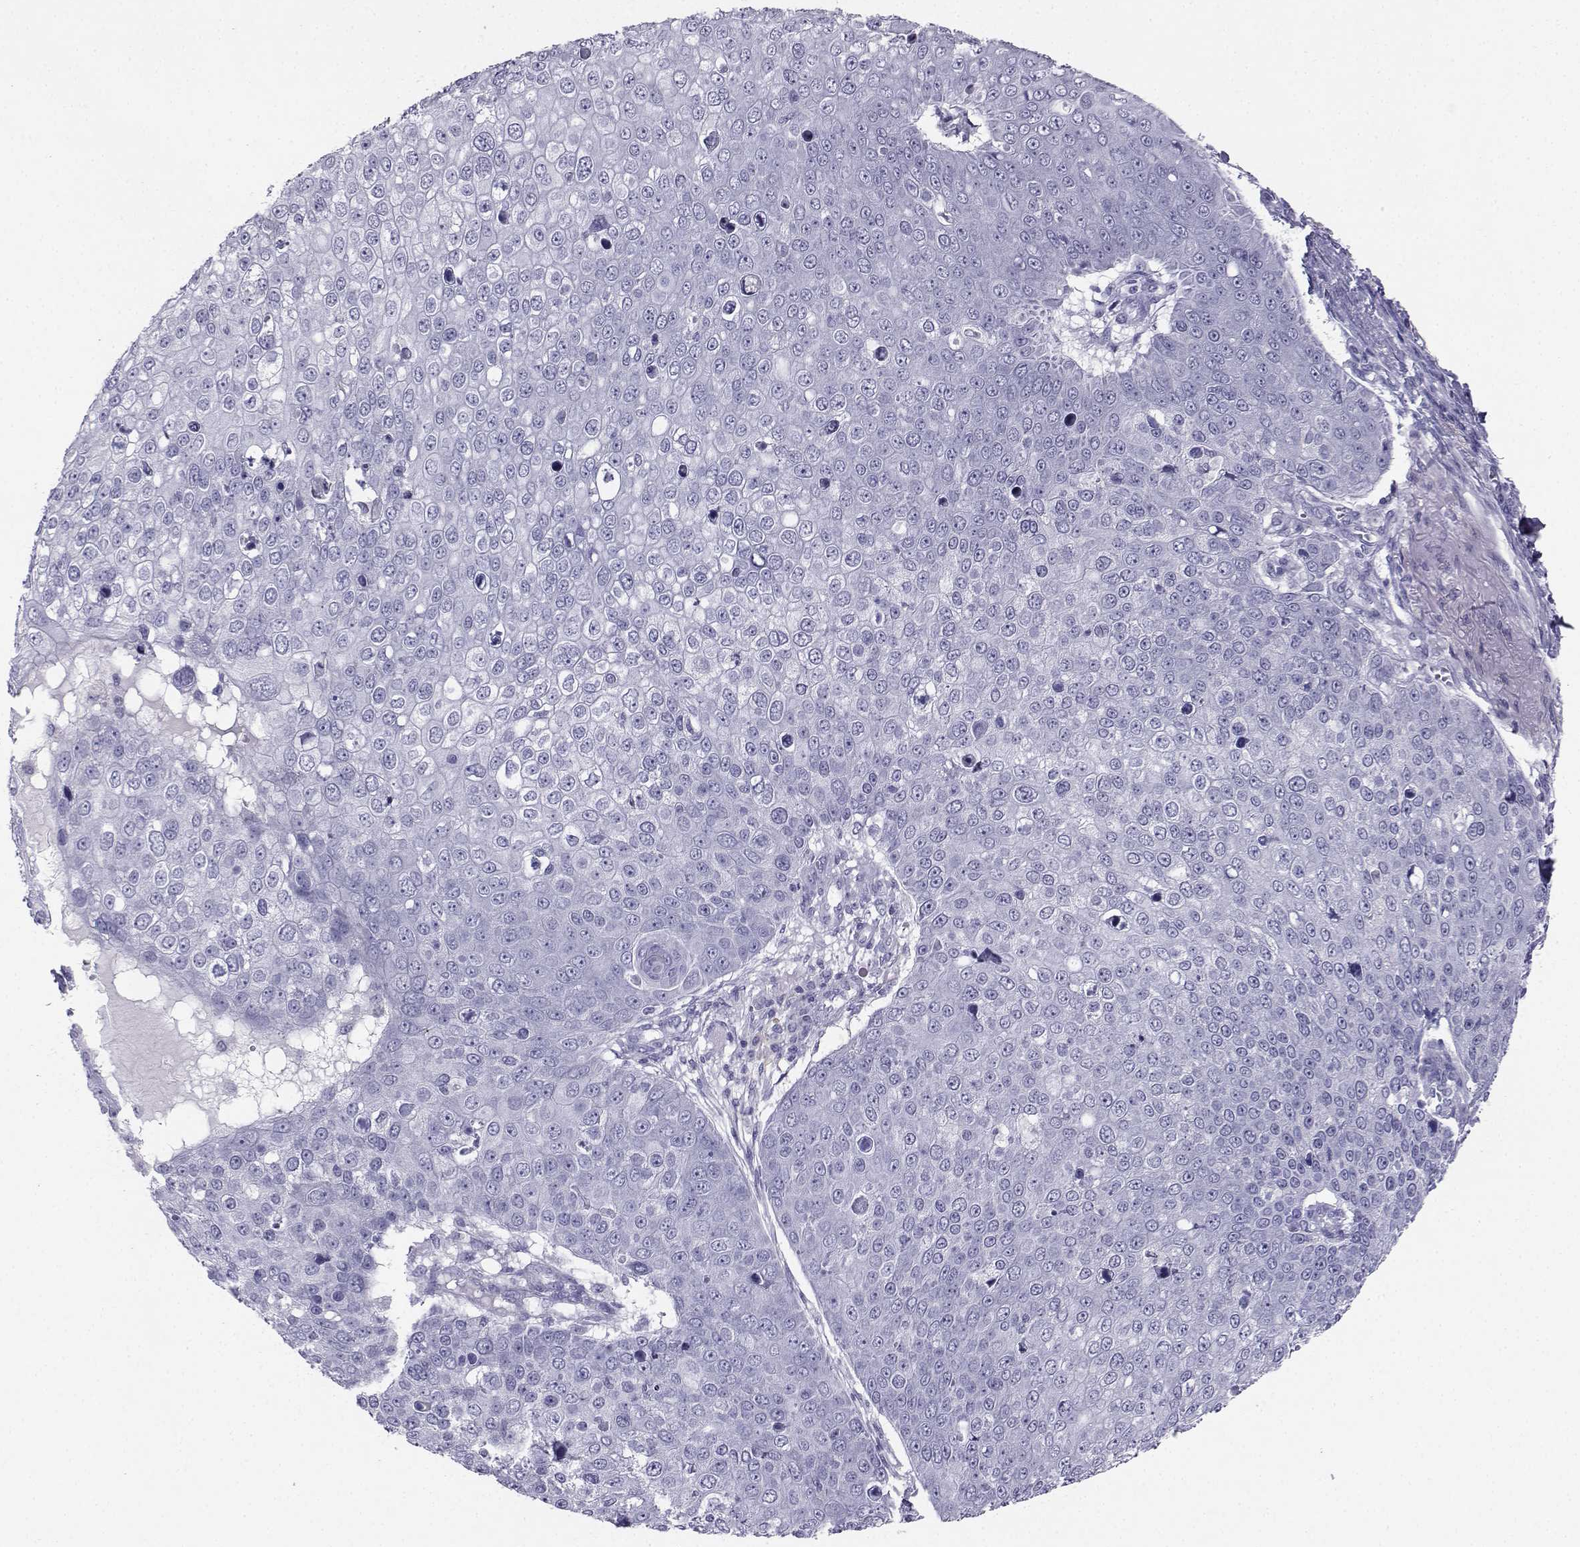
{"staining": {"intensity": "negative", "quantity": "none", "location": "none"}, "tissue": "skin cancer", "cell_type": "Tumor cells", "image_type": "cancer", "snomed": [{"axis": "morphology", "description": "Squamous cell carcinoma, NOS"}, {"axis": "topography", "description": "Skin"}], "caption": "This is an immunohistochemistry histopathology image of human skin squamous cell carcinoma. There is no positivity in tumor cells.", "gene": "SST", "patient": {"sex": "male", "age": 71}}